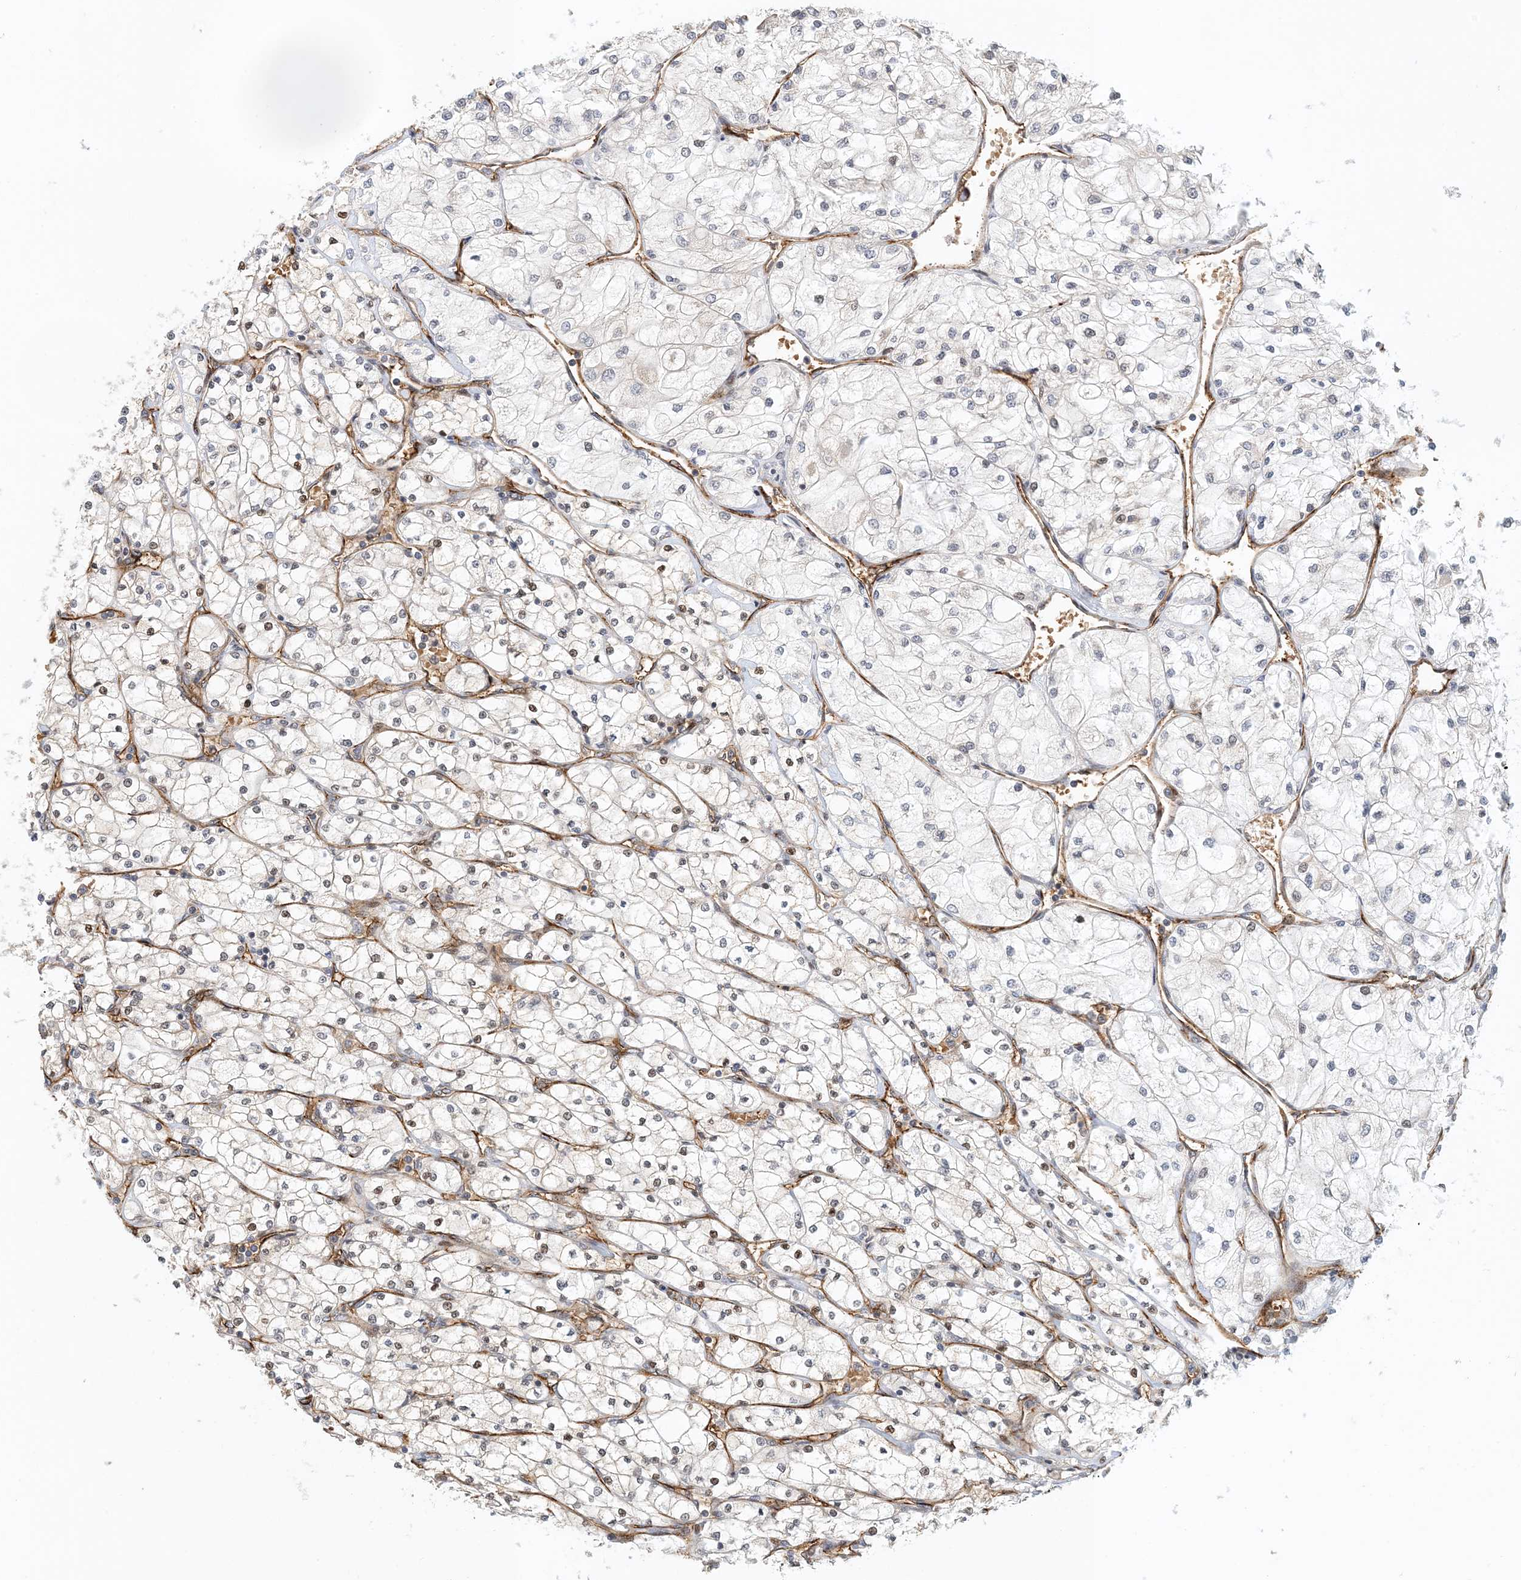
{"staining": {"intensity": "negative", "quantity": "none", "location": "none"}, "tissue": "renal cancer", "cell_type": "Tumor cells", "image_type": "cancer", "snomed": [{"axis": "morphology", "description": "Adenocarcinoma, NOS"}, {"axis": "topography", "description": "Kidney"}], "caption": "The immunohistochemistry (IHC) micrograph has no significant positivity in tumor cells of renal cancer (adenocarcinoma) tissue.", "gene": "MAPKBP1", "patient": {"sex": "male", "age": 80}}